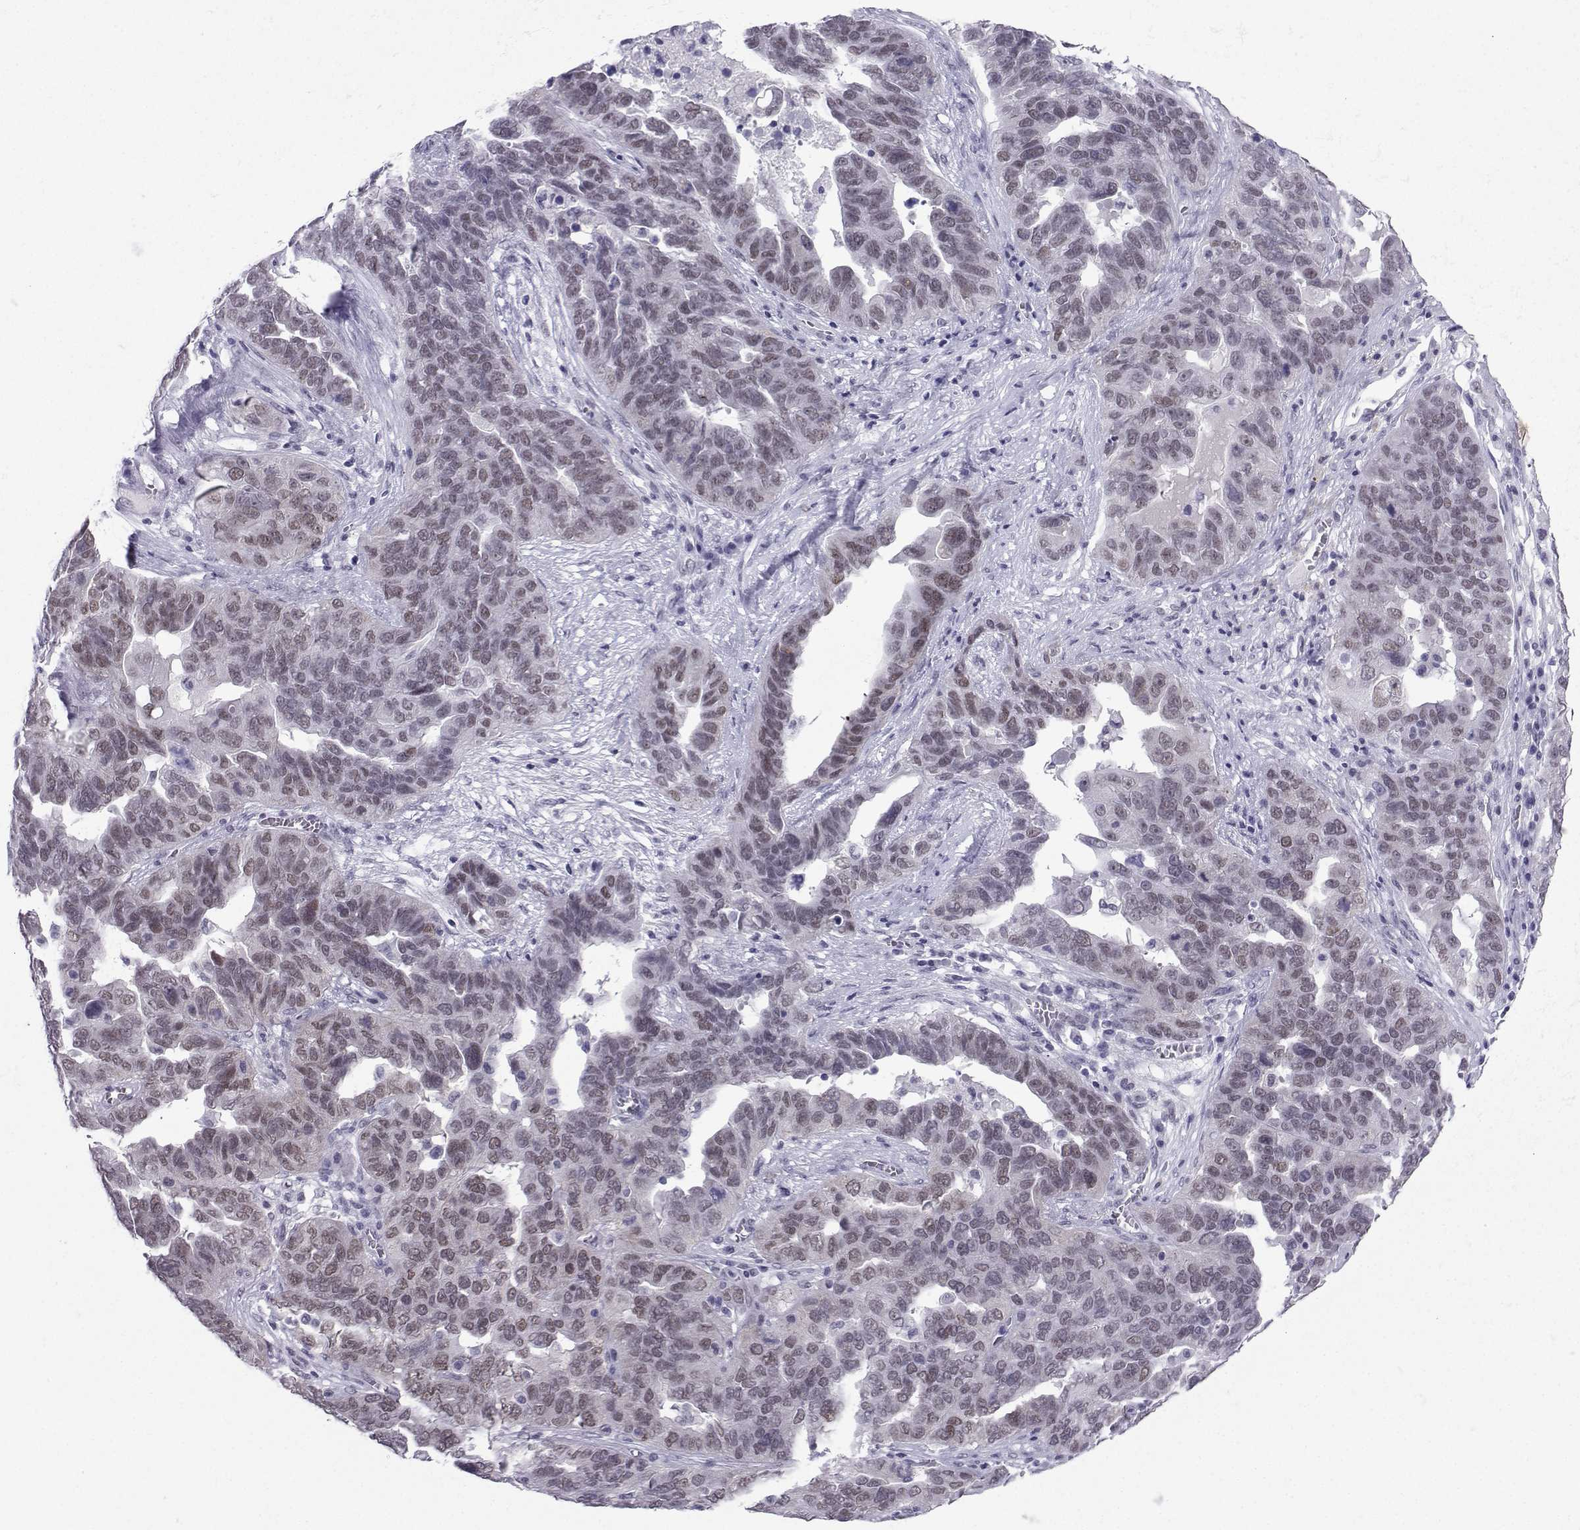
{"staining": {"intensity": "weak", "quantity": "<25%", "location": "nuclear"}, "tissue": "ovarian cancer", "cell_type": "Tumor cells", "image_type": "cancer", "snomed": [{"axis": "morphology", "description": "Carcinoma, endometroid"}, {"axis": "topography", "description": "Soft tissue"}, {"axis": "topography", "description": "Ovary"}], "caption": "Immunohistochemistry (IHC) photomicrograph of ovarian endometroid carcinoma stained for a protein (brown), which displays no positivity in tumor cells.", "gene": "LORICRIN", "patient": {"sex": "female", "age": 52}}